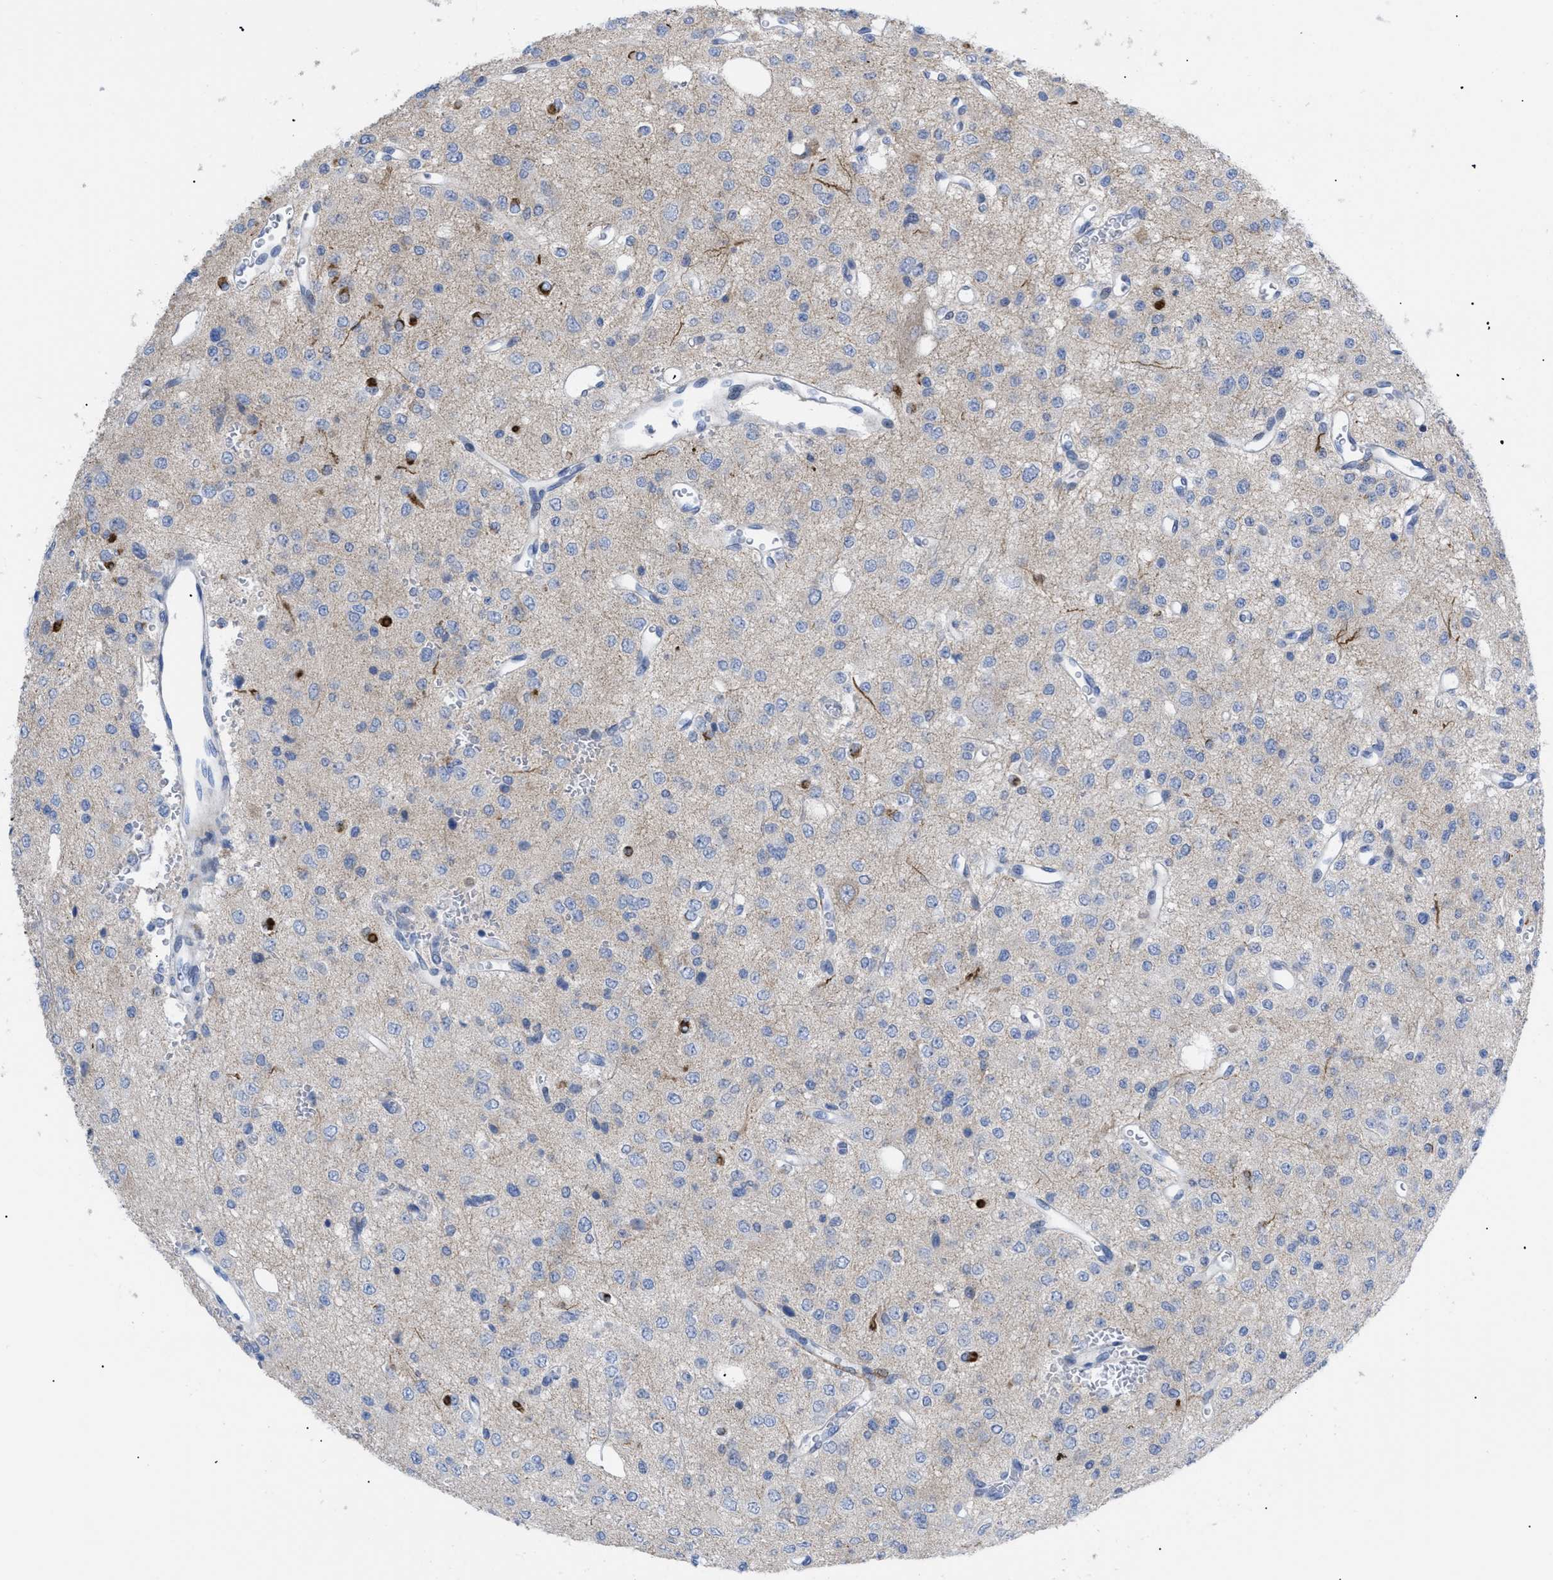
{"staining": {"intensity": "strong", "quantity": "<25%", "location": "cytoplasmic/membranous"}, "tissue": "glioma", "cell_type": "Tumor cells", "image_type": "cancer", "snomed": [{"axis": "morphology", "description": "Glioma, malignant, Low grade"}, {"axis": "topography", "description": "Brain"}], "caption": "IHC histopathology image of neoplastic tissue: glioma stained using IHC shows medium levels of strong protein expression localized specifically in the cytoplasmic/membranous of tumor cells, appearing as a cytoplasmic/membranous brown color.", "gene": "CAV3", "patient": {"sex": "male", "age": 38}}